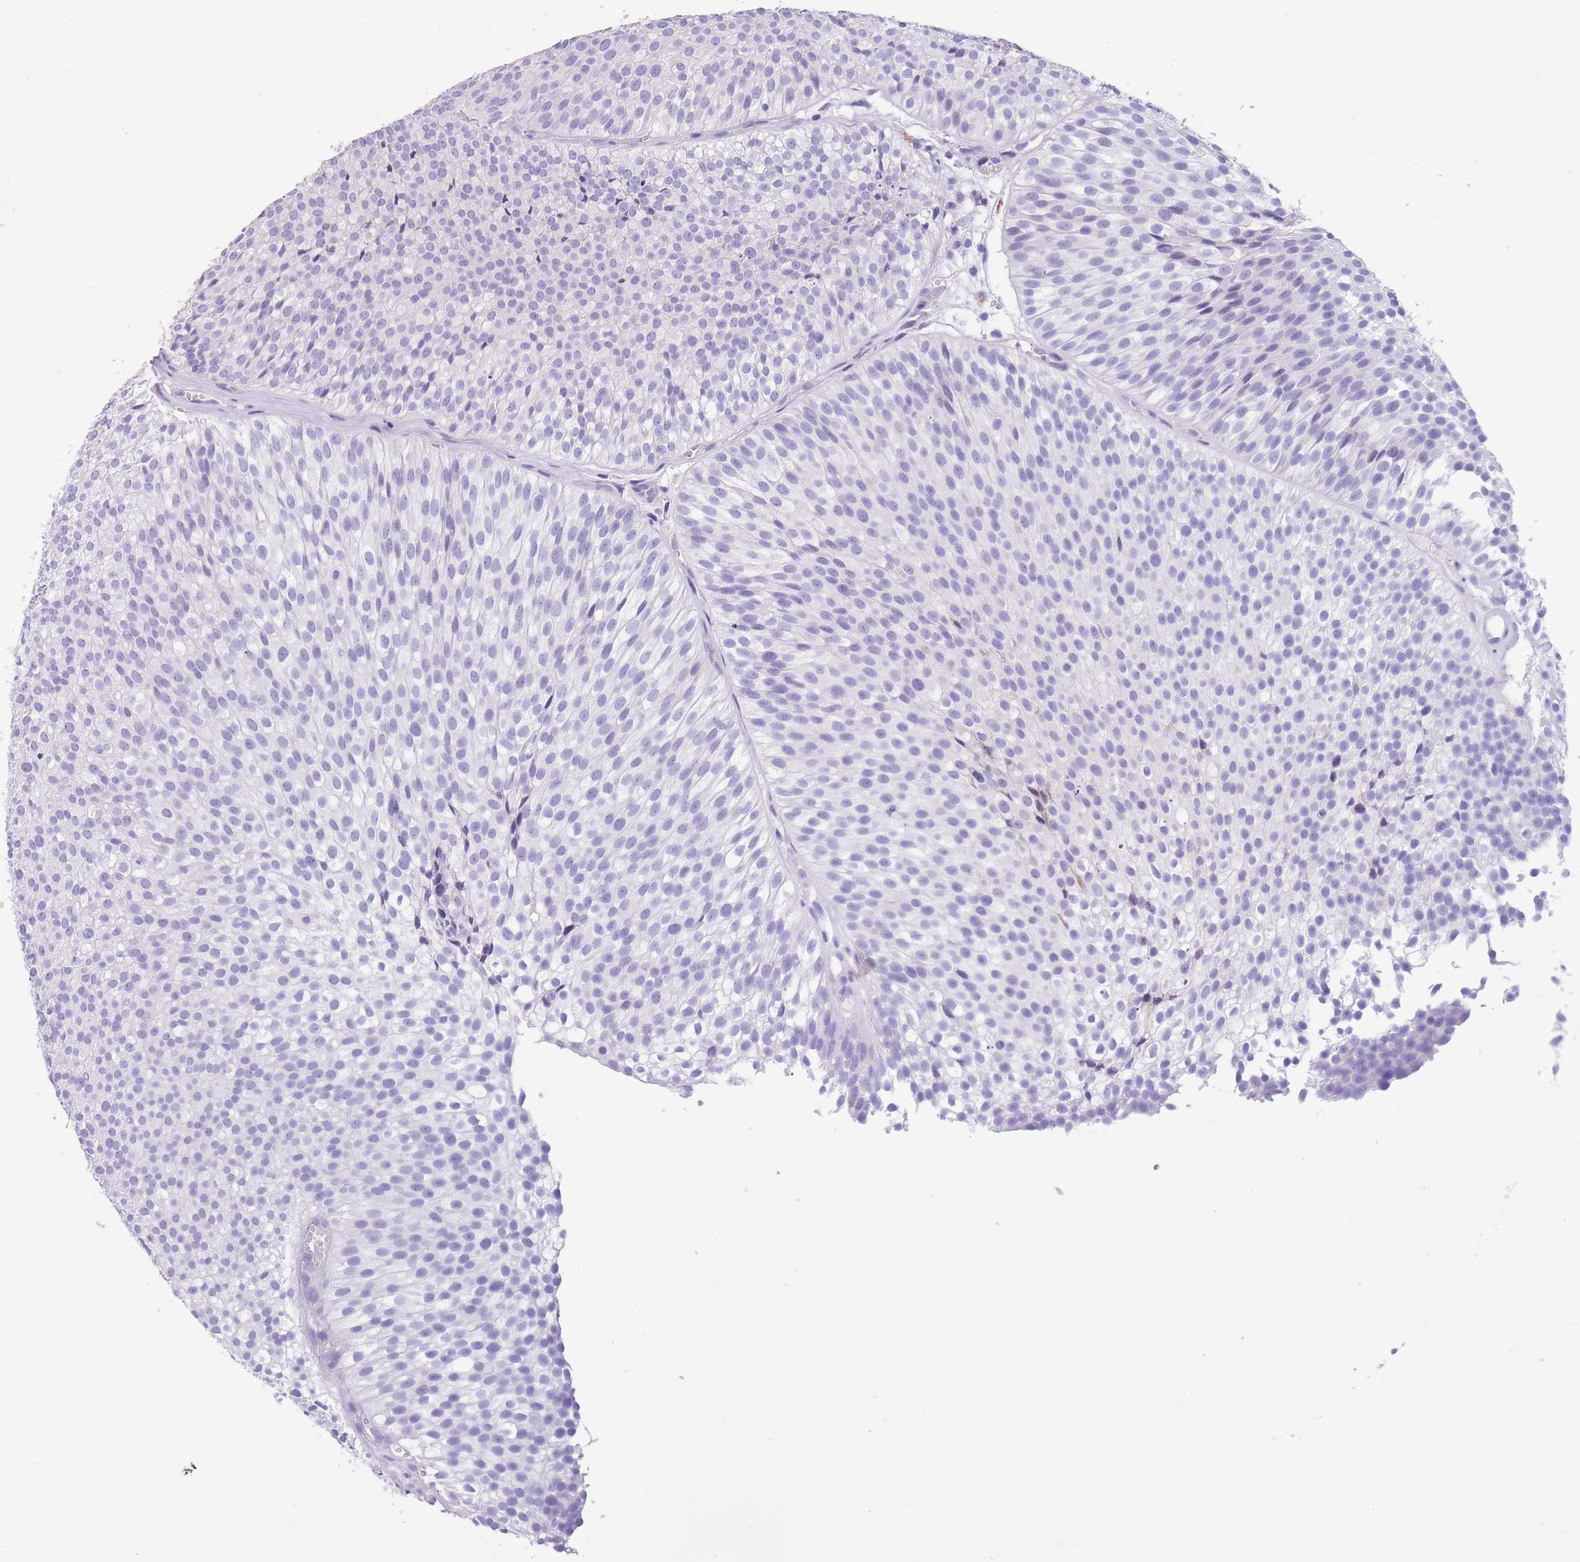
{"staining": {"intensity": "negative", "quantity": "none", "location": "none"}, "tissue": "urothelial cancer", "cell_type": "Tumor cells", "image_type": "cancer", "snomed": [{"axis": "morphology", "description": "Urothelial carcinoma, Low grade"}, {"axis": "topography", "description": "Urinary bladder"}], "caption": "The histopathology image exhibits no staining of tumor cells in urothelial cancer.", "gene": "RAI2", "patient": {"sex": "male", "age": 91}}